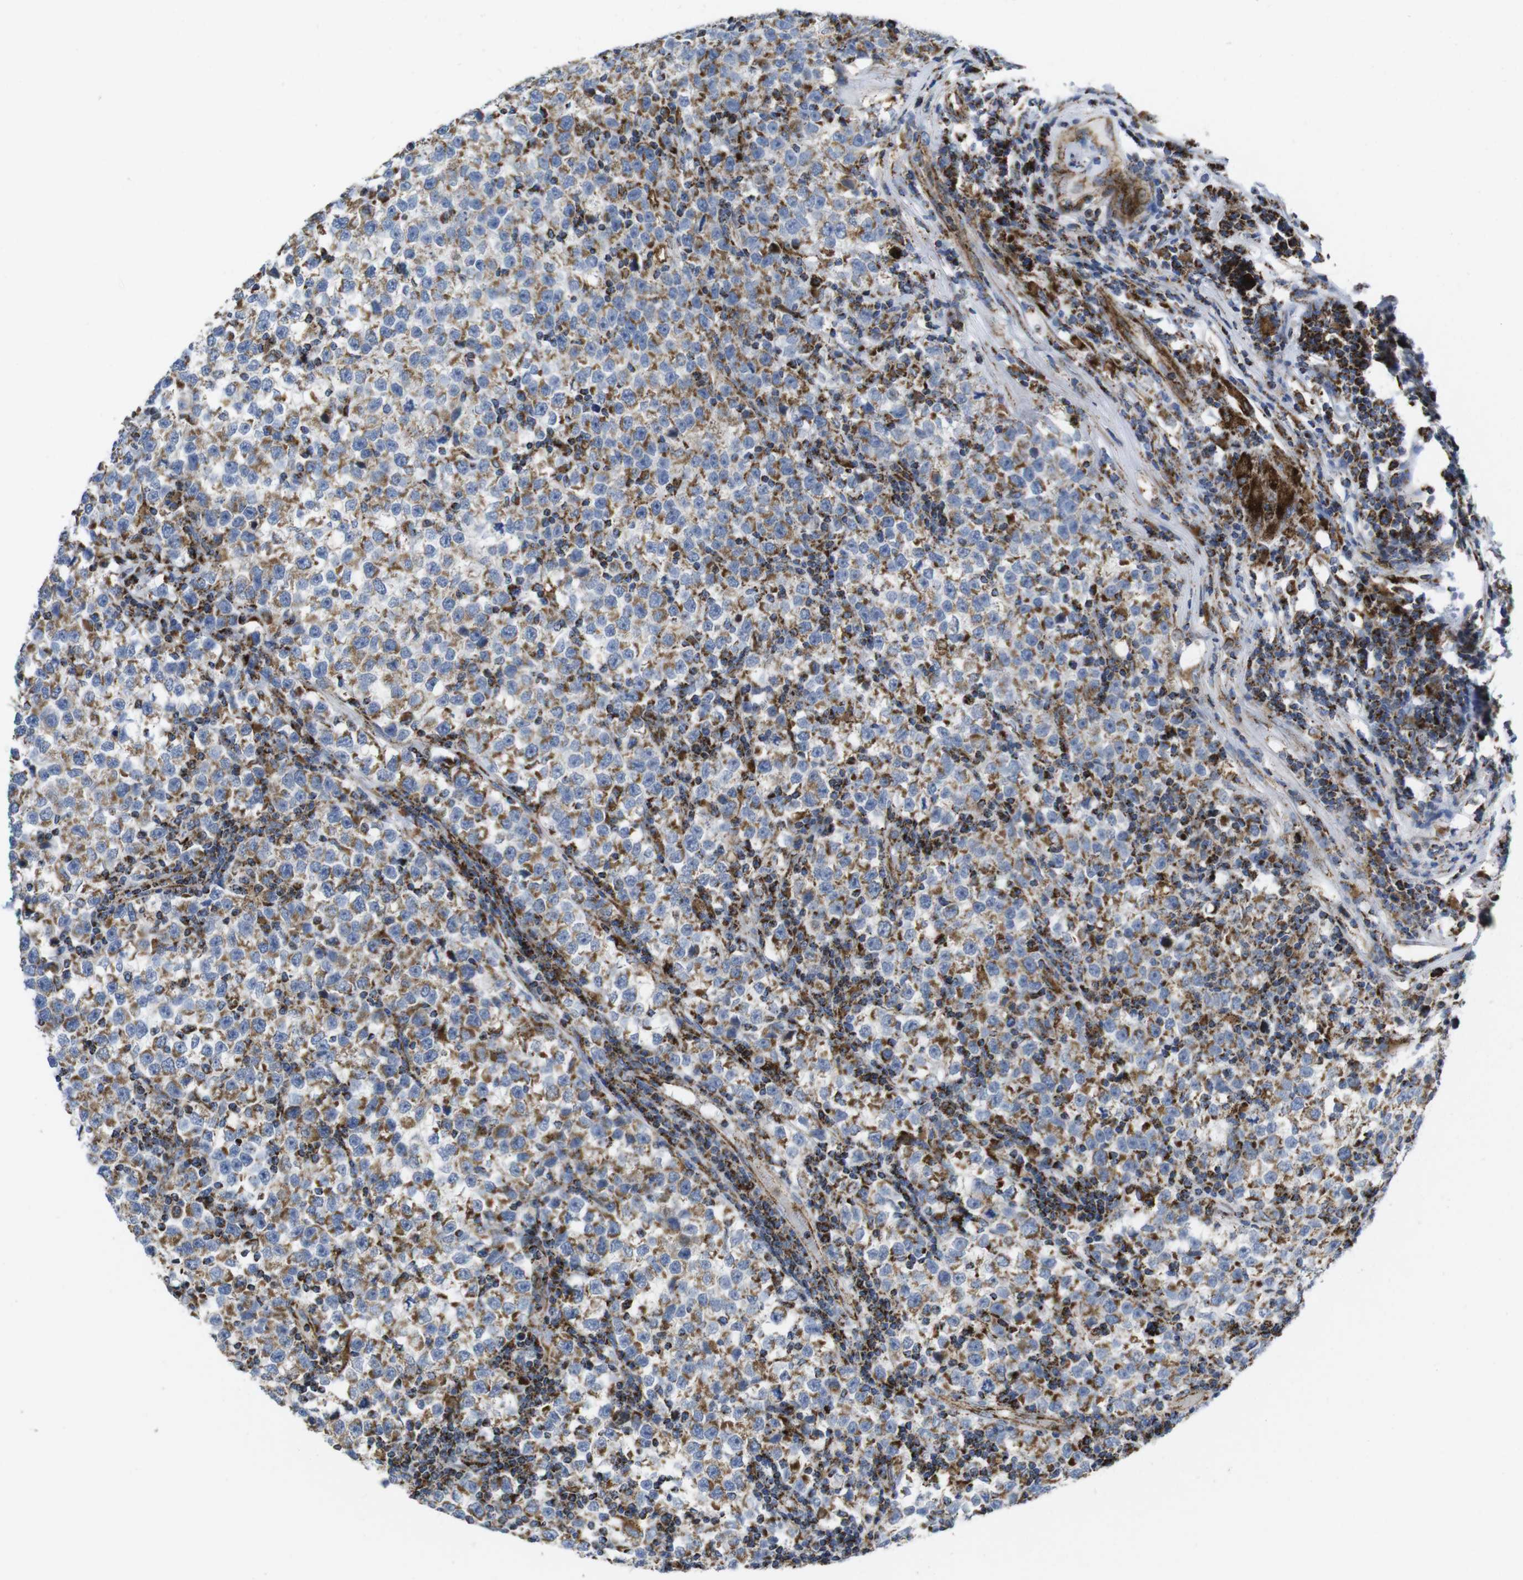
{"staining": {"intensity": "moderate", "quantity": ">75%", "location": "cytoplasmic/membranous"}, "tissue": "testis cancer", "cell_type": "Tumor cells", "image_type": "cancer", "snomed": [{"axis": "morphology", "description": "Seminoma, NOS"}, {"axis": "topography", "description": "Testis"}], "caption": "Human testis cancer (seminoma) stained for a protein (brown) exhibits moderate cytoplasmic/membranous positive staining in approximately >75% of tumor cells.", "gene": "TMEM192", "patient": {"sex": "male", "age": 43}}